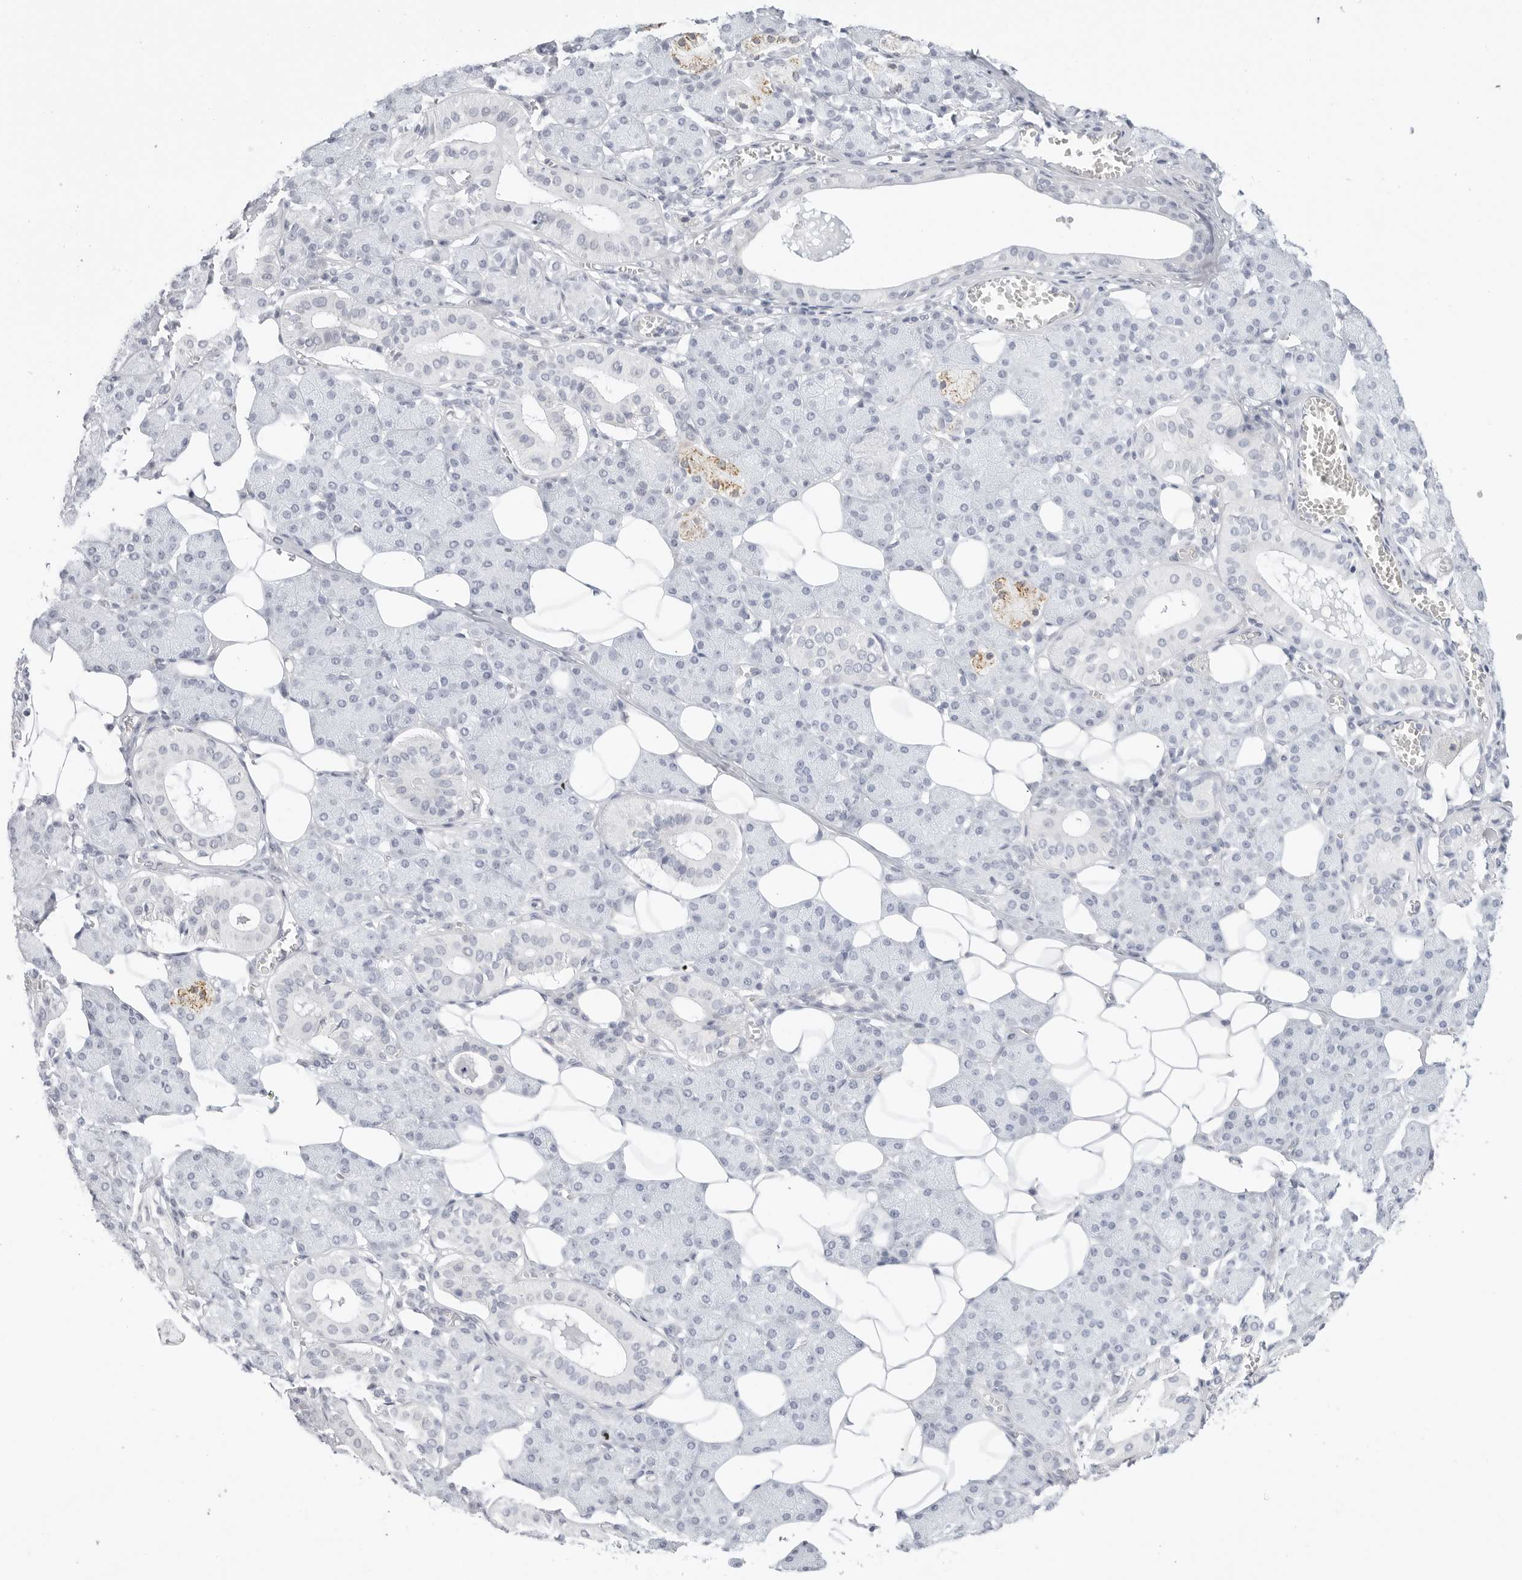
{"staining": {"intensity": "moderate", "quantity": "<25%", "location": "cytoplasmic/membranous"}, "tissue": "salivary gland", "cell_type": "Glandular cells", "image_type": "normal", "snomed": [{"axis": "morphology", "description": "Normal tissue, NOS"}, {"axis": "topography", "description": "Salivary gland"}], "caption": "The micrograph reveals immunohistochemical staining of benign salivary gland. There is moderate cytoplasmic/membranous positivity is present in about <25% of glandular cells.", "gene": "HMGCS2", "patient": {"sex": "female", "age": 33}}